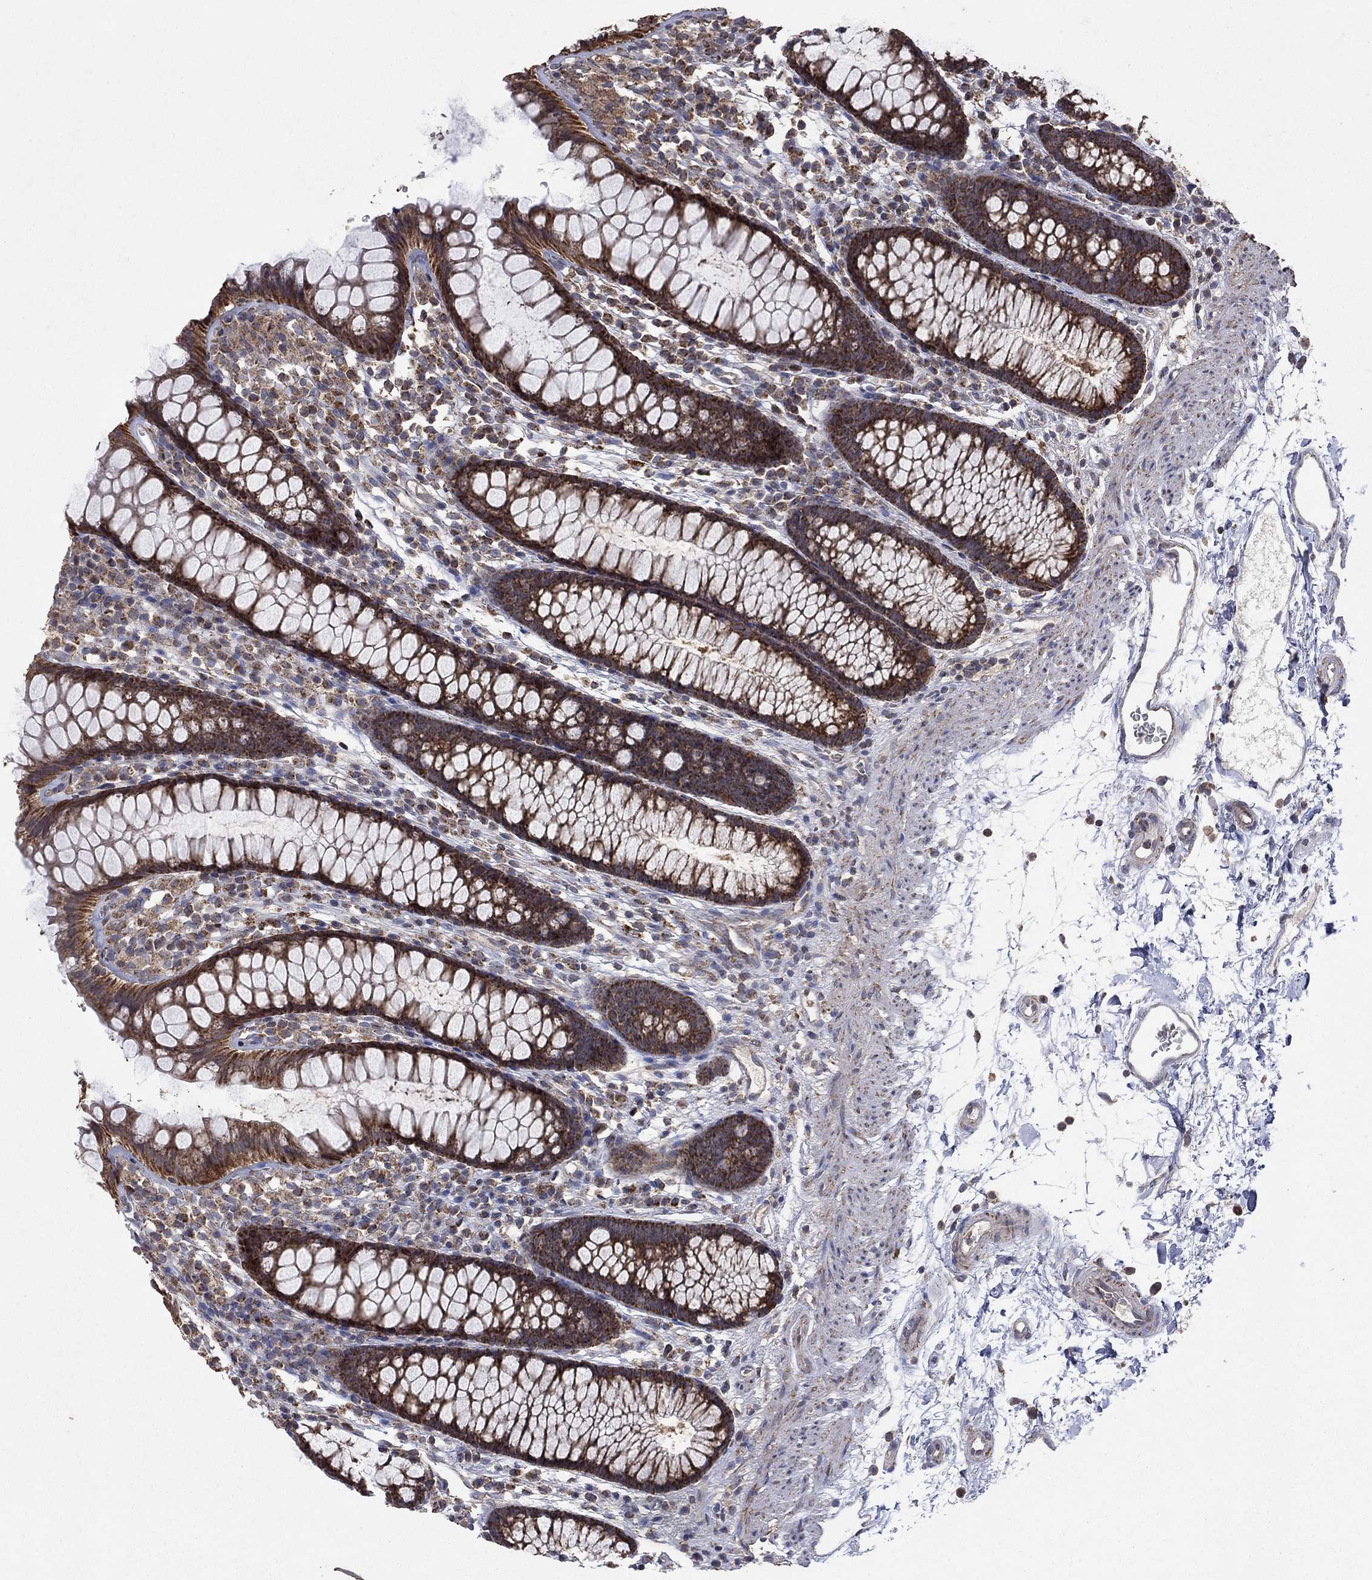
{"staining": {"intensity": "moderate", "quantity": "<25%", "location": "cytoplasmic/membranous"}, "tissue": "colon", "cell_type": "Endothelial cells", "image_type": "normal", "snomed": [{"axis": "morphology", "description": "Normal tissue, NOS"}, {"axis": "topography", "description": "Colon"}], "caption": "Protein expression analysis of unremarkable human colon reveals moderate cytoplasmic/membranous positivity in about <25% of endothelial cells. (Stains: DAB (3,3'-diaminobenzidine) in brown, nuclei in blue, Microscopy: brightfield microscopy at high magnification).", "gene": "DPH1", "patient": {"sex": "male", "age": 76}}